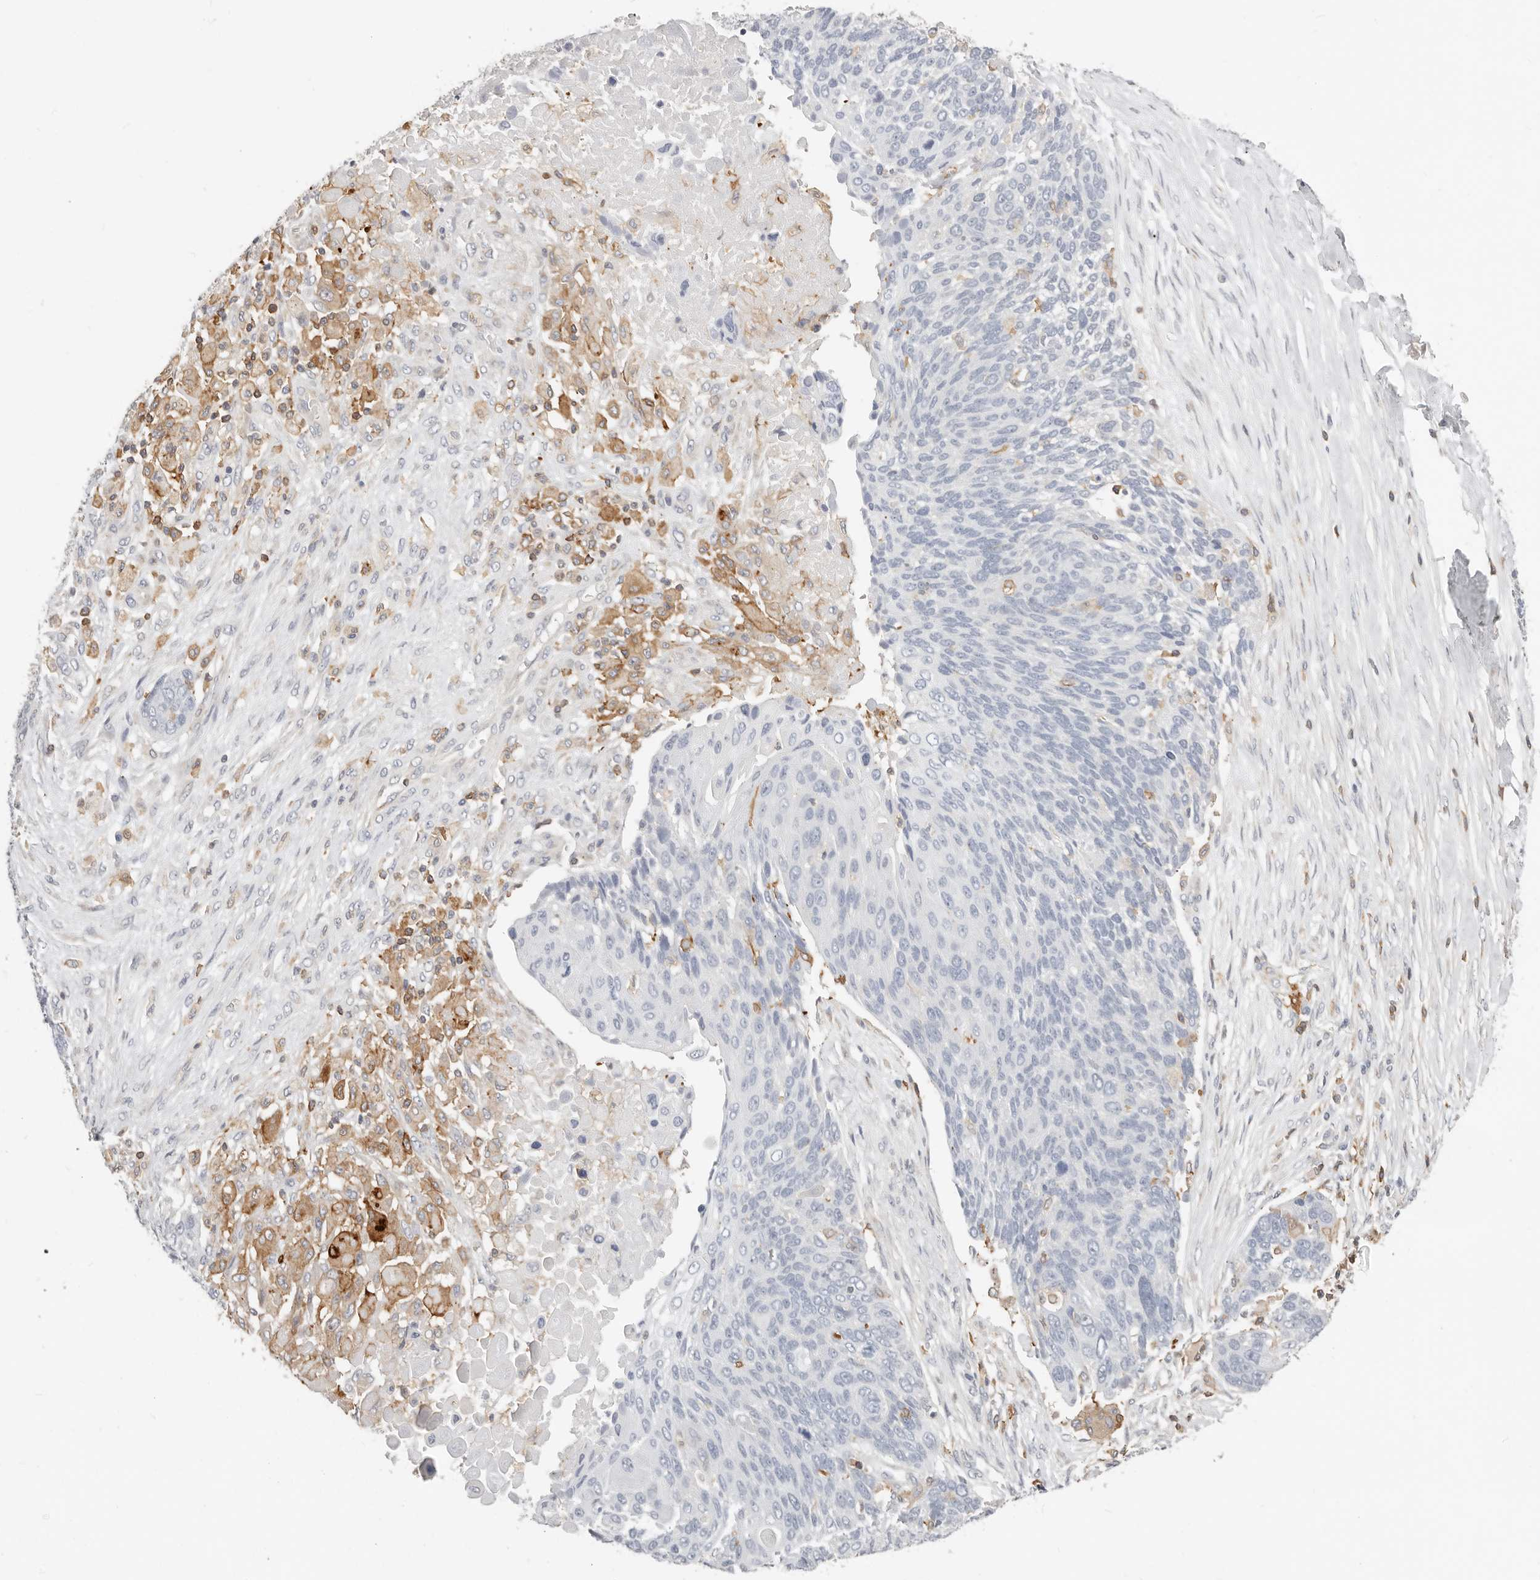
{"staining": {"intensity": "negative", "quantity": "none", "location": "none"}, "tissue": "lung cancer", "cell_type": "Tumor cells", "image_type": "cancer", "snomed": [{"axis": "morphology", "description": "Squamous cell carcinoma, NOS"}, {"axis": "topography", "description": "Lung"}], "caption": "Lung squamous cell carcinoma was stained to show a protein in brown. There is no significant staining in tumor cells.", "gene": "TMEM63B", "patient": {"sex": "male", "age": 66}}